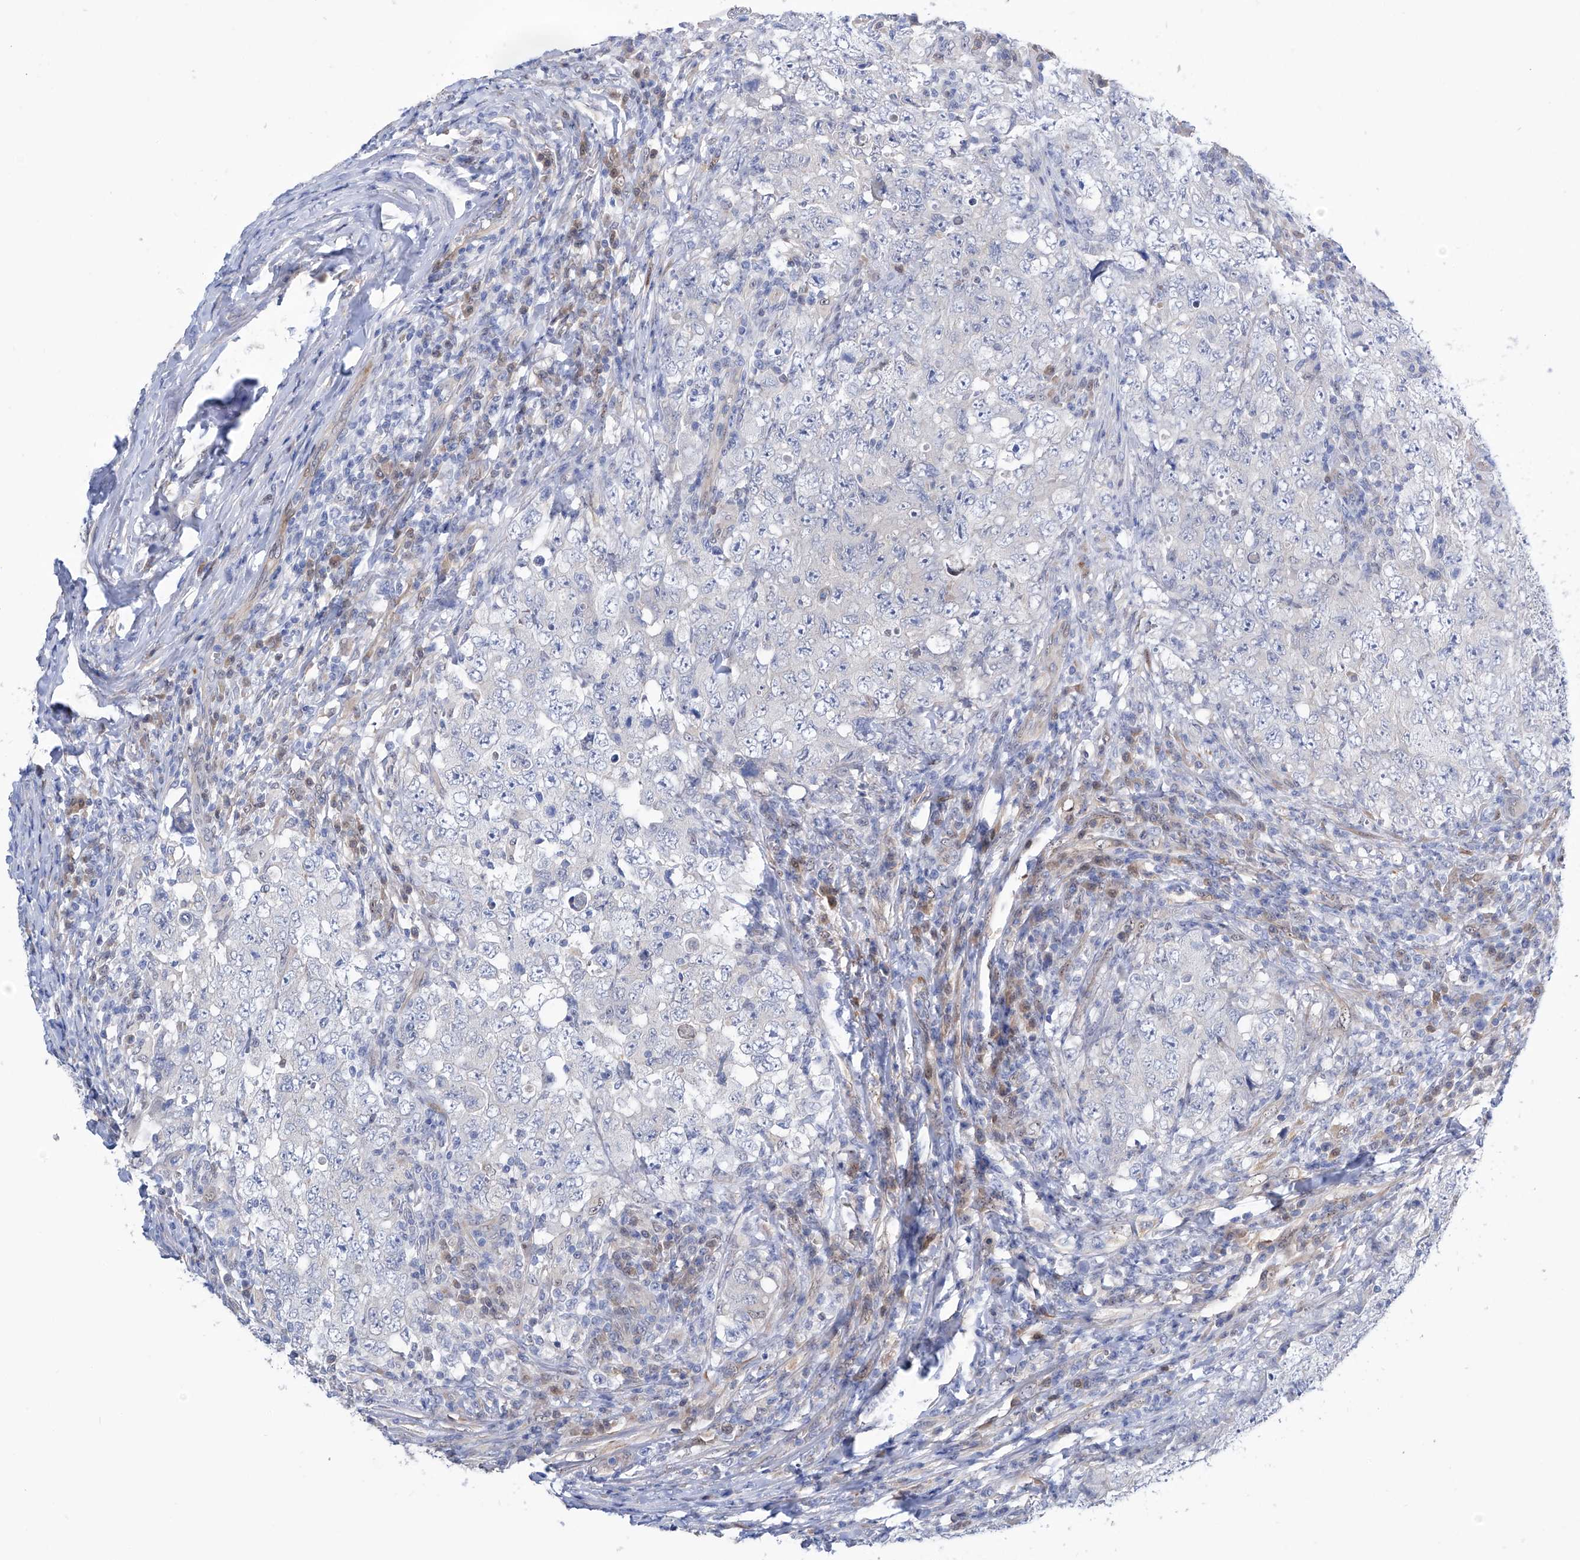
{"staining": {"intensity": "negative", "quantity": "none", "location": "none"}, "tissue": "testis cancer", "cell_type": "Tumor cells", "image_type": "cancer", "snomed": [{"axis": "morphology", "description": "Carcinoma, Embryonal, NOS"}, {"axis": "topography", "description": "Testis"}], "caption": "Immunohistochemistry (IHC) image of neoplastic tissue: testis cancer (embryonal carcinoma) stained with DAB (3,3'-diaminobenzidine) shows no significant protein positivity in tumor cells.", "gene": "PGM3", "patient": {"sex": "male", "age": 26}}